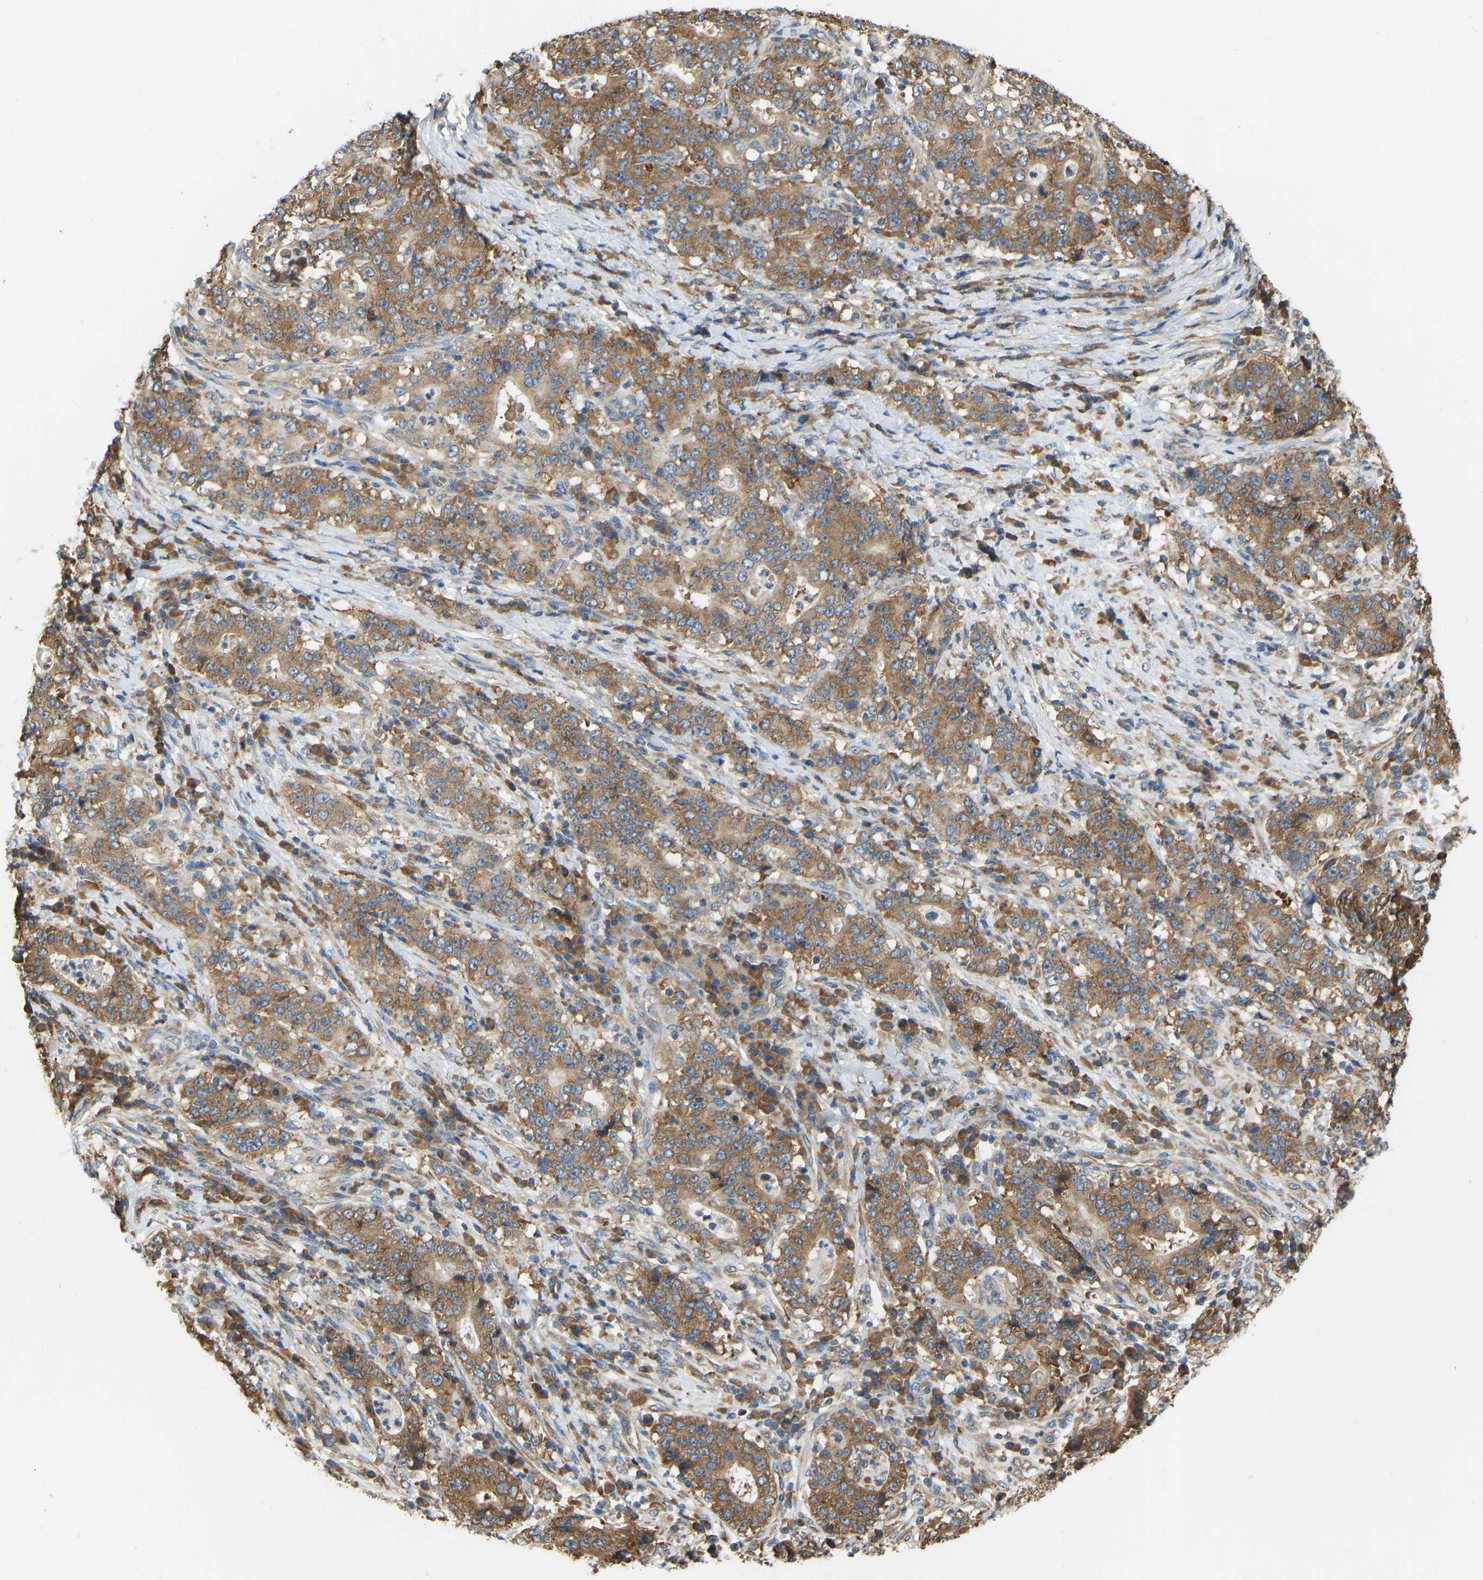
{"staining": {"intensity": "moderate", "quantity": ">75%", "location": "cytoplasmic/membranous"}, "tissue": "stomach cancer", "cell_type": "Tumor cells", "image_type": "cancer", "snomed": [{"axis": "morphology", "description": "Normal tissue, NOS"}, {"axis": "morphology", "description": "Adenocarcinoma, NOS"}, {"axis": "topography", "description": "Stomach, upper"}, {"axis": "topography", "description": "Stomach"}], "caption": "Immunohistochemical staining of stomach adenocarcinoma demonstrates moderate cytoplasmic/membranous protein positivity in approximately >75% of tumor cells. (brown staining indicates protein expression, while blue staining denotes nuclei).", "gene": "RPS6KB2", "patient": {"sex": "male", "age": 59}}